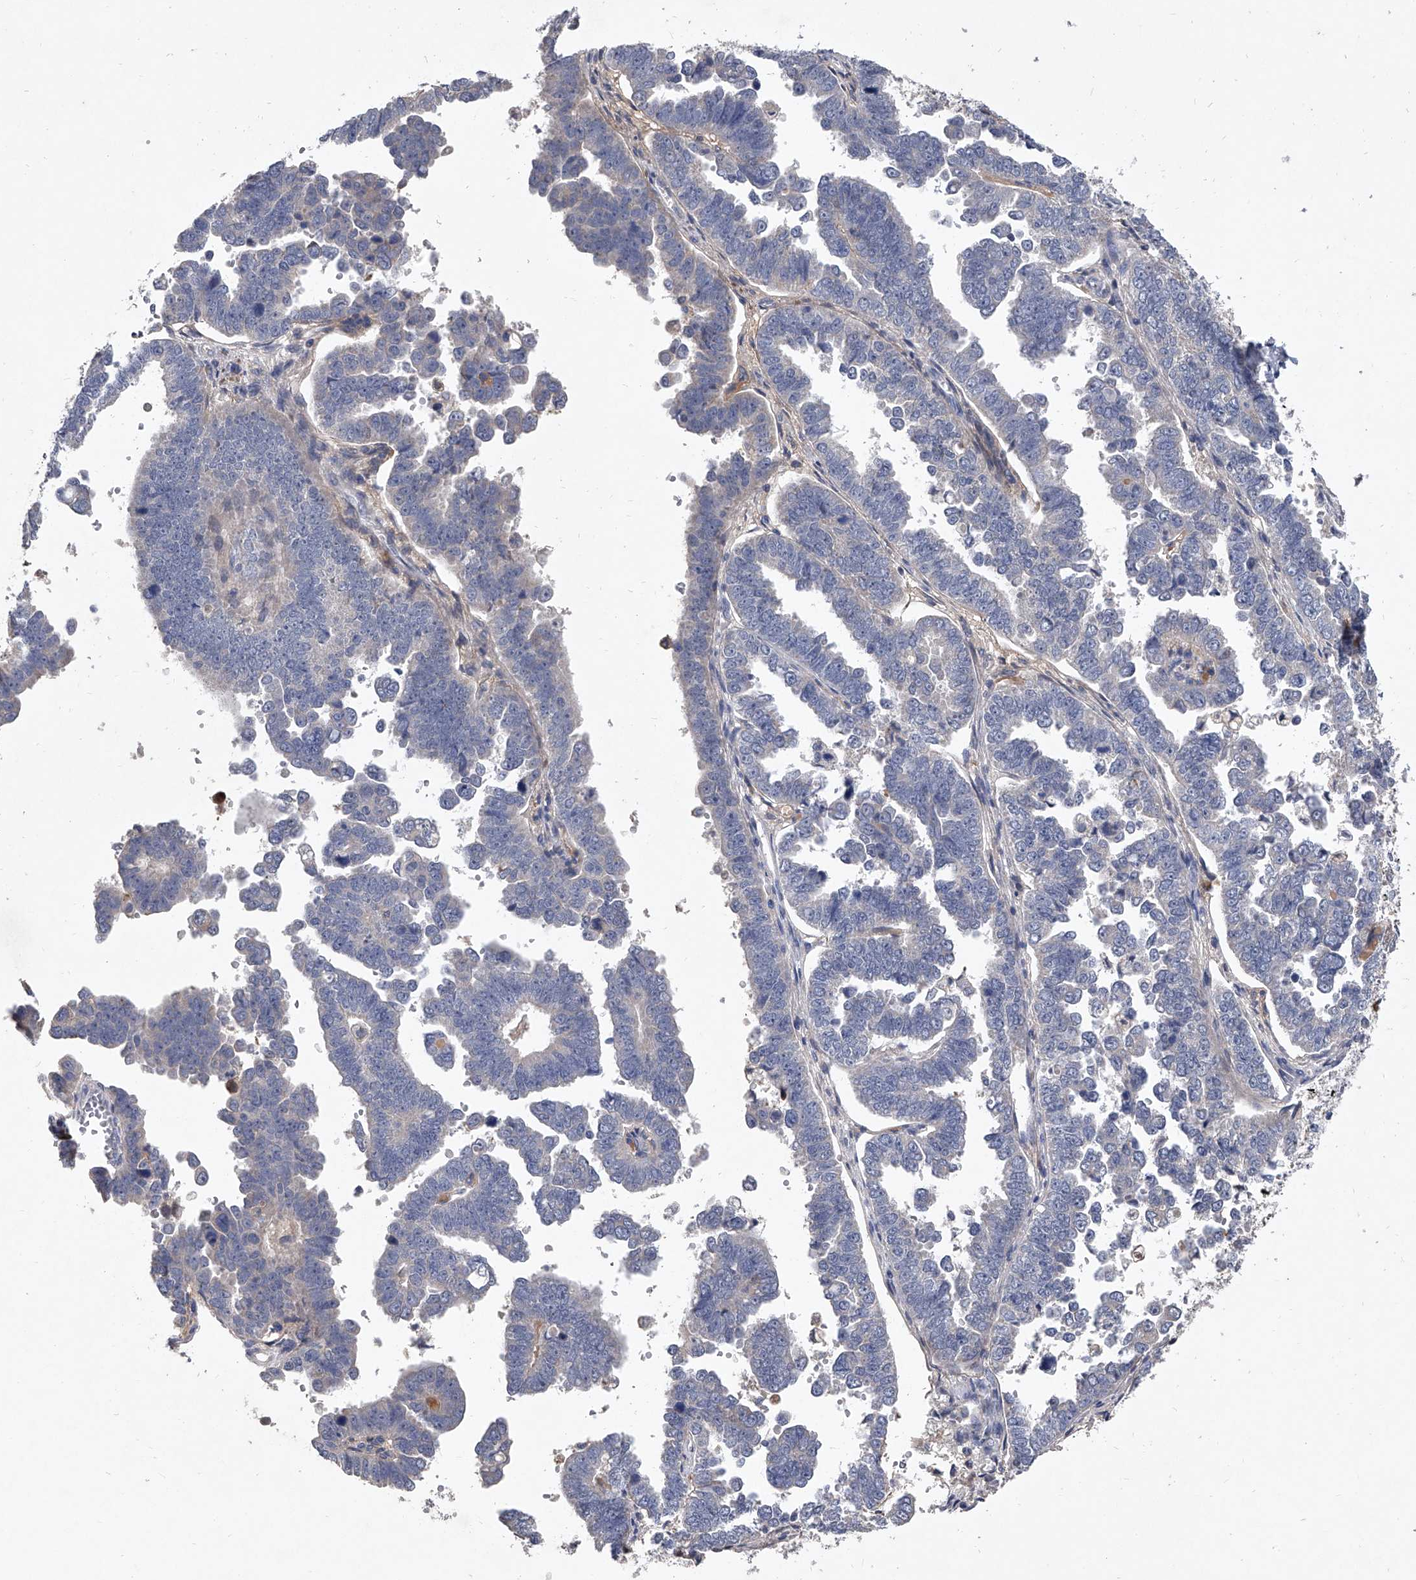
{"staining": {"intensity": "negative", "quantity": "none", "location": "none"}, "tissue": "endometrial cancer", "cell_type": "Tumor cells", "image_type": "cancer", "snomed": [{"axis": "morphology", "description": "Adenocarcinoma, NOS"}, {"axis": "topography", "description": "Endometrium"}], "caption": "Protein analysis of endometrial cancer reveals no significant expression in tumor cells. Nuclei are stained in blue.", "gene": "C5", "patient": {"sex": "female", "age": 75}}